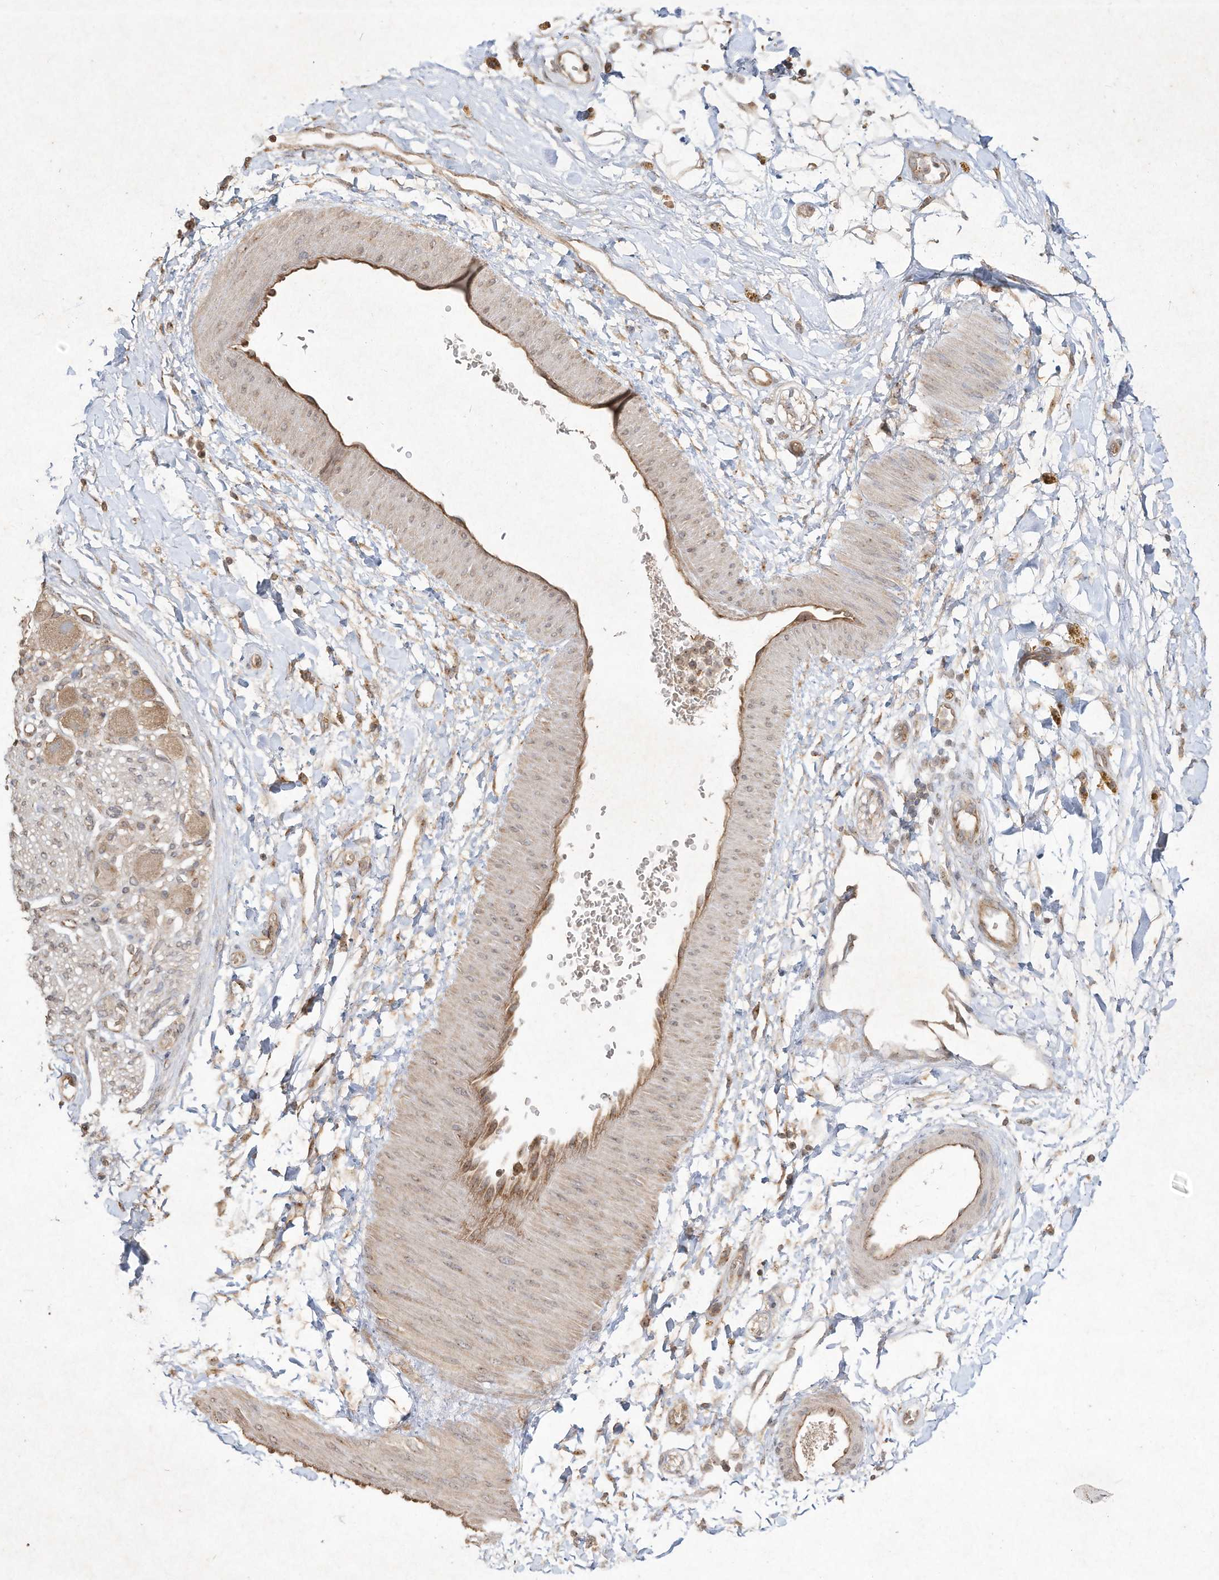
{"staining": {"intensity": "moderate", "quantity": "25%-75%", "location": "cytoplasmic/membranous"}, "tissue": "adipose tissue", "cell_type": "Adipocytes", "image_type": "normal", "snomed": [{"axis": "morphology", "description": "Normal tissue, NOS"}, {"axis": "topography", "description": "Kidney"}, {"axis": "topography", "description": "Peripheral nerve tissue"}], "caption": "Benign adipose tissue was stained to show a protein in brown. There is medium levels of moderate cytoplasmic/membranous positivity in approximately 25%-75% of adipocytes. (DAB (3,3'-diaminobenzidine) = brown stain, brightfield microscopy at high magnification).", "gene": "DYNC1I2", "patient": {"sex": "male", "age": 7}}